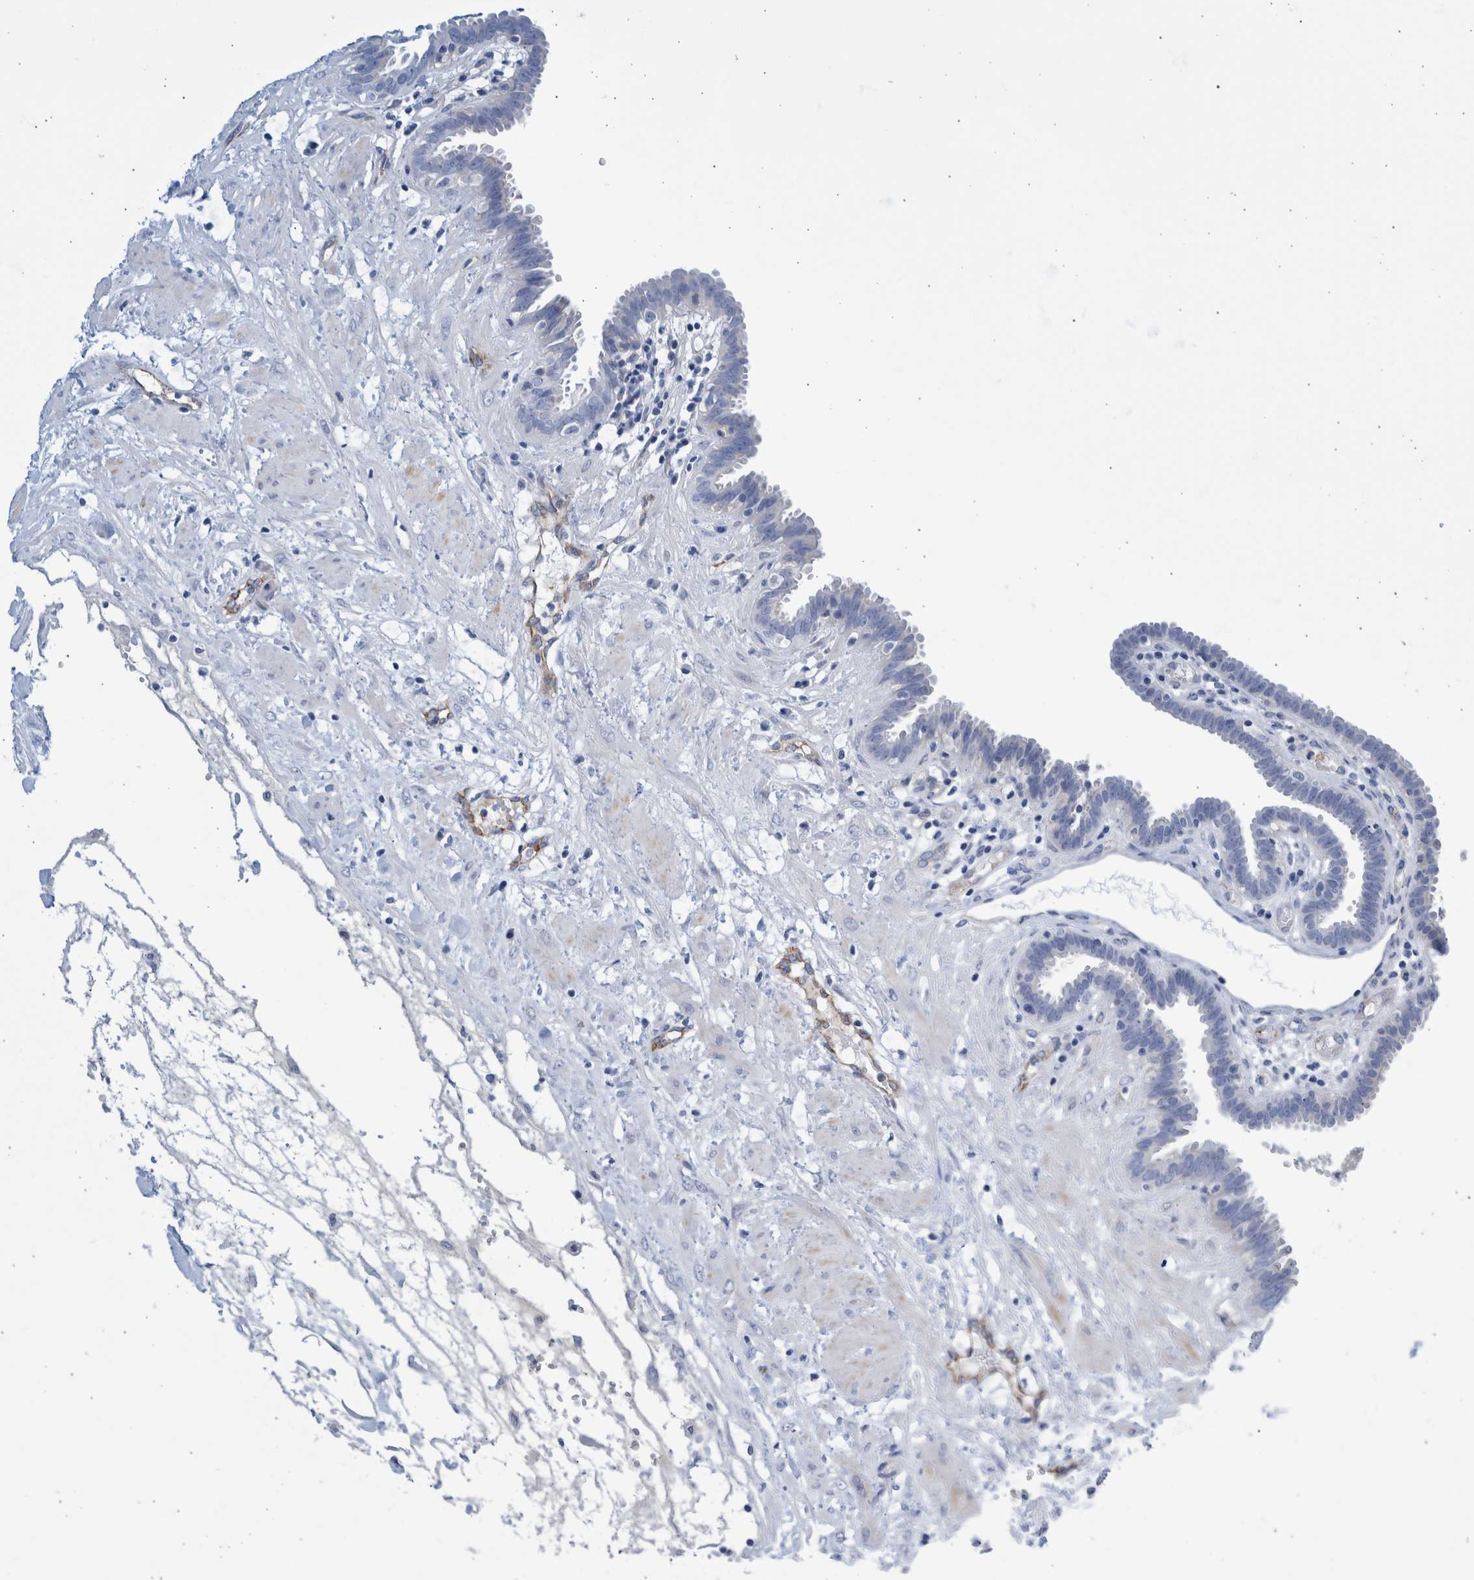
{"staining": {"intensity": "negative", "quantity": "none", "location": "none"}, "tissue": "fallopian tube", "cell_type": "Glandular cells", "image_type": "normal", "snomed": [{"axis": "morphology", "description": "Normal tissue, NOS"}, {"axis": "topography", "description": "Fallopian tube"}, {"axis": "topography", "description": "Placenta"}], "caption": "The IHC image has no significant staining in glandular cells of fallopian tube. The staining is performed using DAB (3,3'-diaminobenzidine) brown chromogen with nuclei counter-stained in using hematoxylin.", "gene": "SLC34A3", "patient": {"sex": "female", "age": 32}}